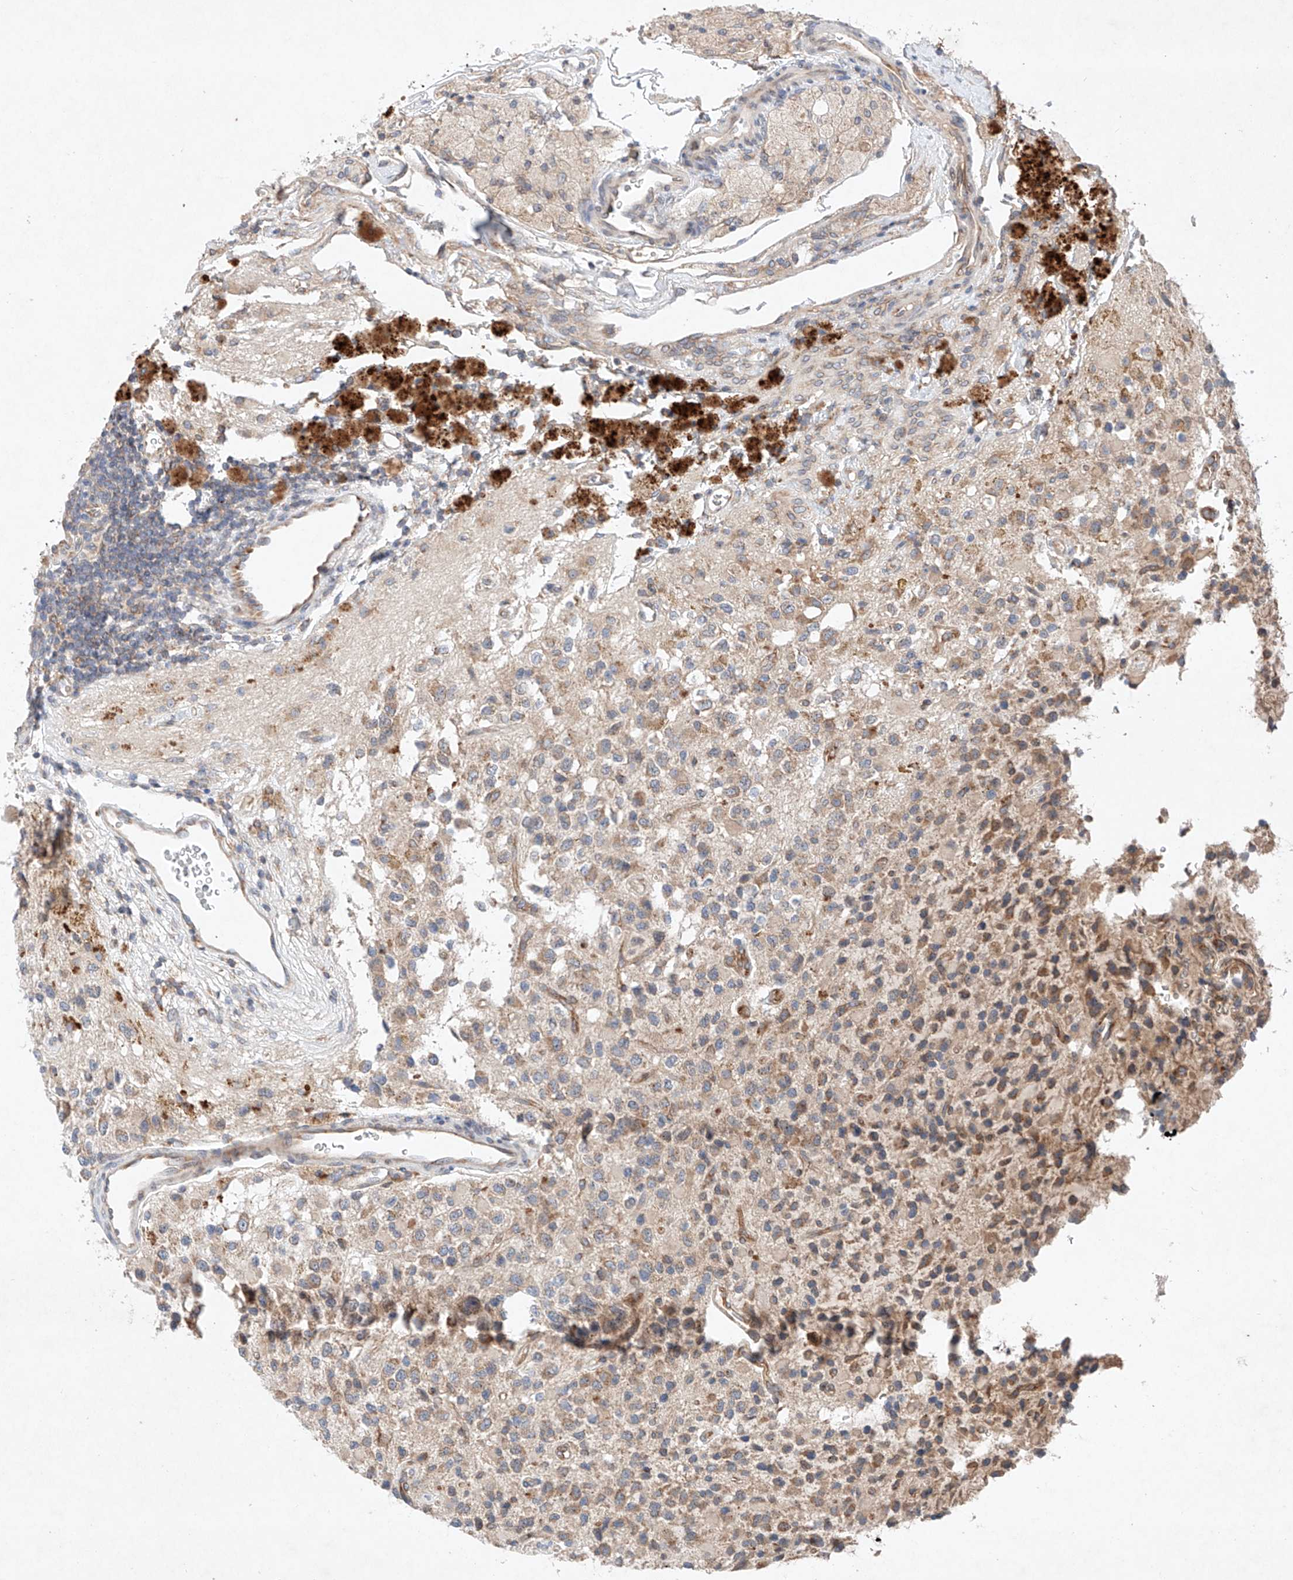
{"staining": {"intensity": "moderate", "quantity": "<25%", "location": "cytoplasmic/membranous"}, "tissue": "glioma", "cell_type": "Tumor cells", "image_type": "cancer", "snomed": [{"axis": "morphology", "description": "Glioma, malignant, High grade"}, {"axis": "topography", "description": "Brain"}], "caption": "An IHC photomicrograph of tumor tissue is shown. Protein staining in brown shows moderate cytoplasmic/membranous positivity in malignant glioma (high-grade) within tumor cells.", "gene": "FASTK", "patient": {"sex": "male", "age": 34}}